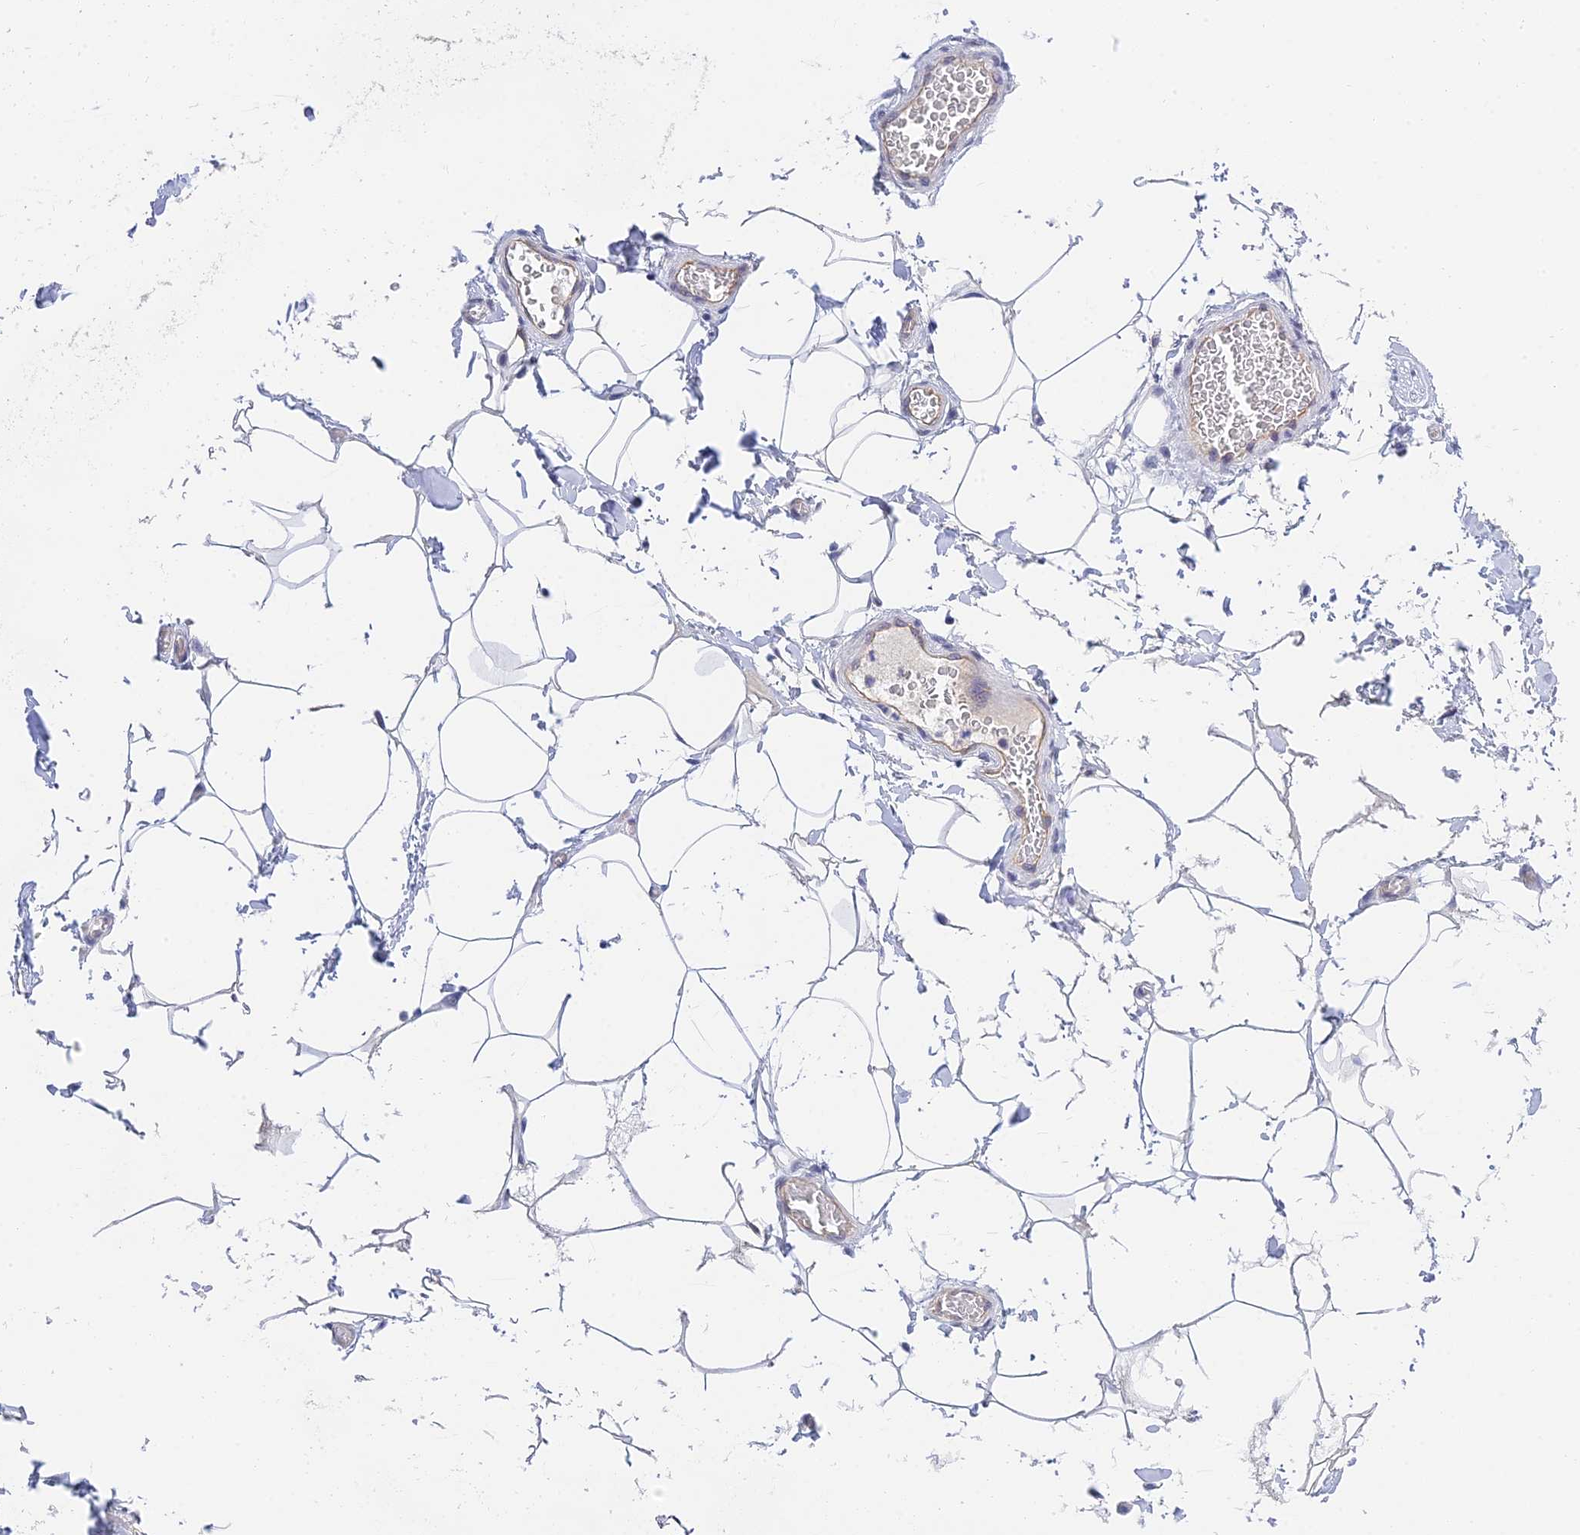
{"staining": {"intensity": "negative", "quantity": "none", "location": "none"}, "tissue": "adipose tissue", "cell_type": "Adipocytes", "image_type": "normal", "snomed": [{"axis": "morphology", "description": "Normal tissue, NOS"}, {"axis": "topography", "description": "Soft tissue"}, {"axis": "topography", "description": "Adipose tissue"}, {"axis": "topography", "description": "Vascular tissue"}, {"axis": "topography", "description": "Peripheral nerve tissue"}], "caption": "Immunohistochemistry (IHC) of benign adipose tissue shows no positivity in adipocytes. (DAB immunohistochemistry with hematoxylin counter stain).", "gene": "HOXB1", "patient": {"sex": "male", "age": 46}}